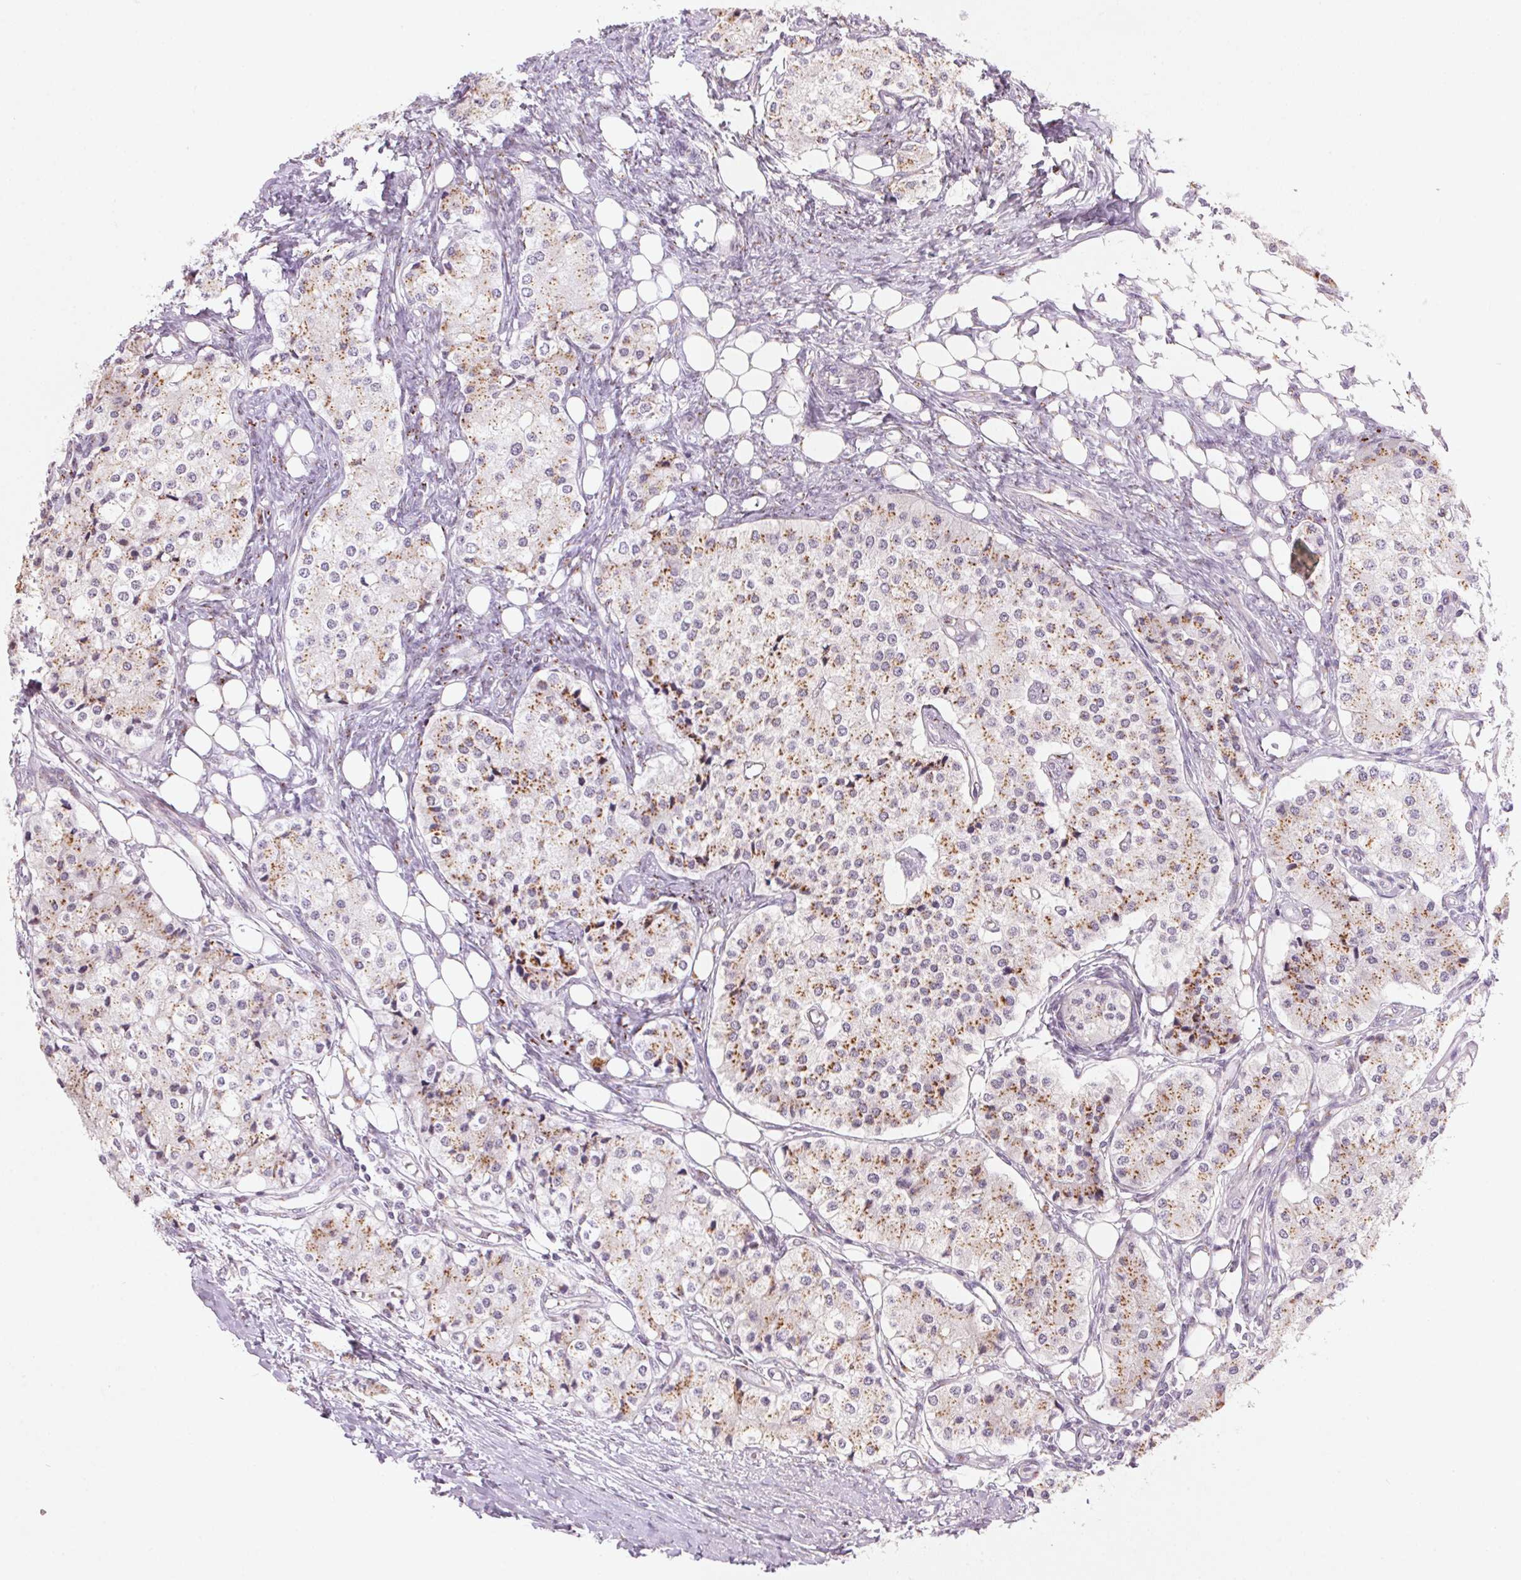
{"staining": {"intensity": "moderate", "quantity": "25%-75%", "location": "cytoplasmic/membranous"}, "tissue": "carcinoid", "cell_type": "Tumor cells", "image_type": "cancer", "snomed": [{"axis": "morphology", "description": "Carcinoid, malignant, NOS"}, {"axis": "topography", "description": "Colon"}], "caption": "Malignant carcinoid stained with DAB (3,3'-diaminobenzidine) immunohistochemistry exhibits medium levels of moderate cytoplasmic/membranous expression in approximately 25%-75% of tumor cells.", "gene": "RAB22A", "patient": {"sex": "female", "age": 52}}